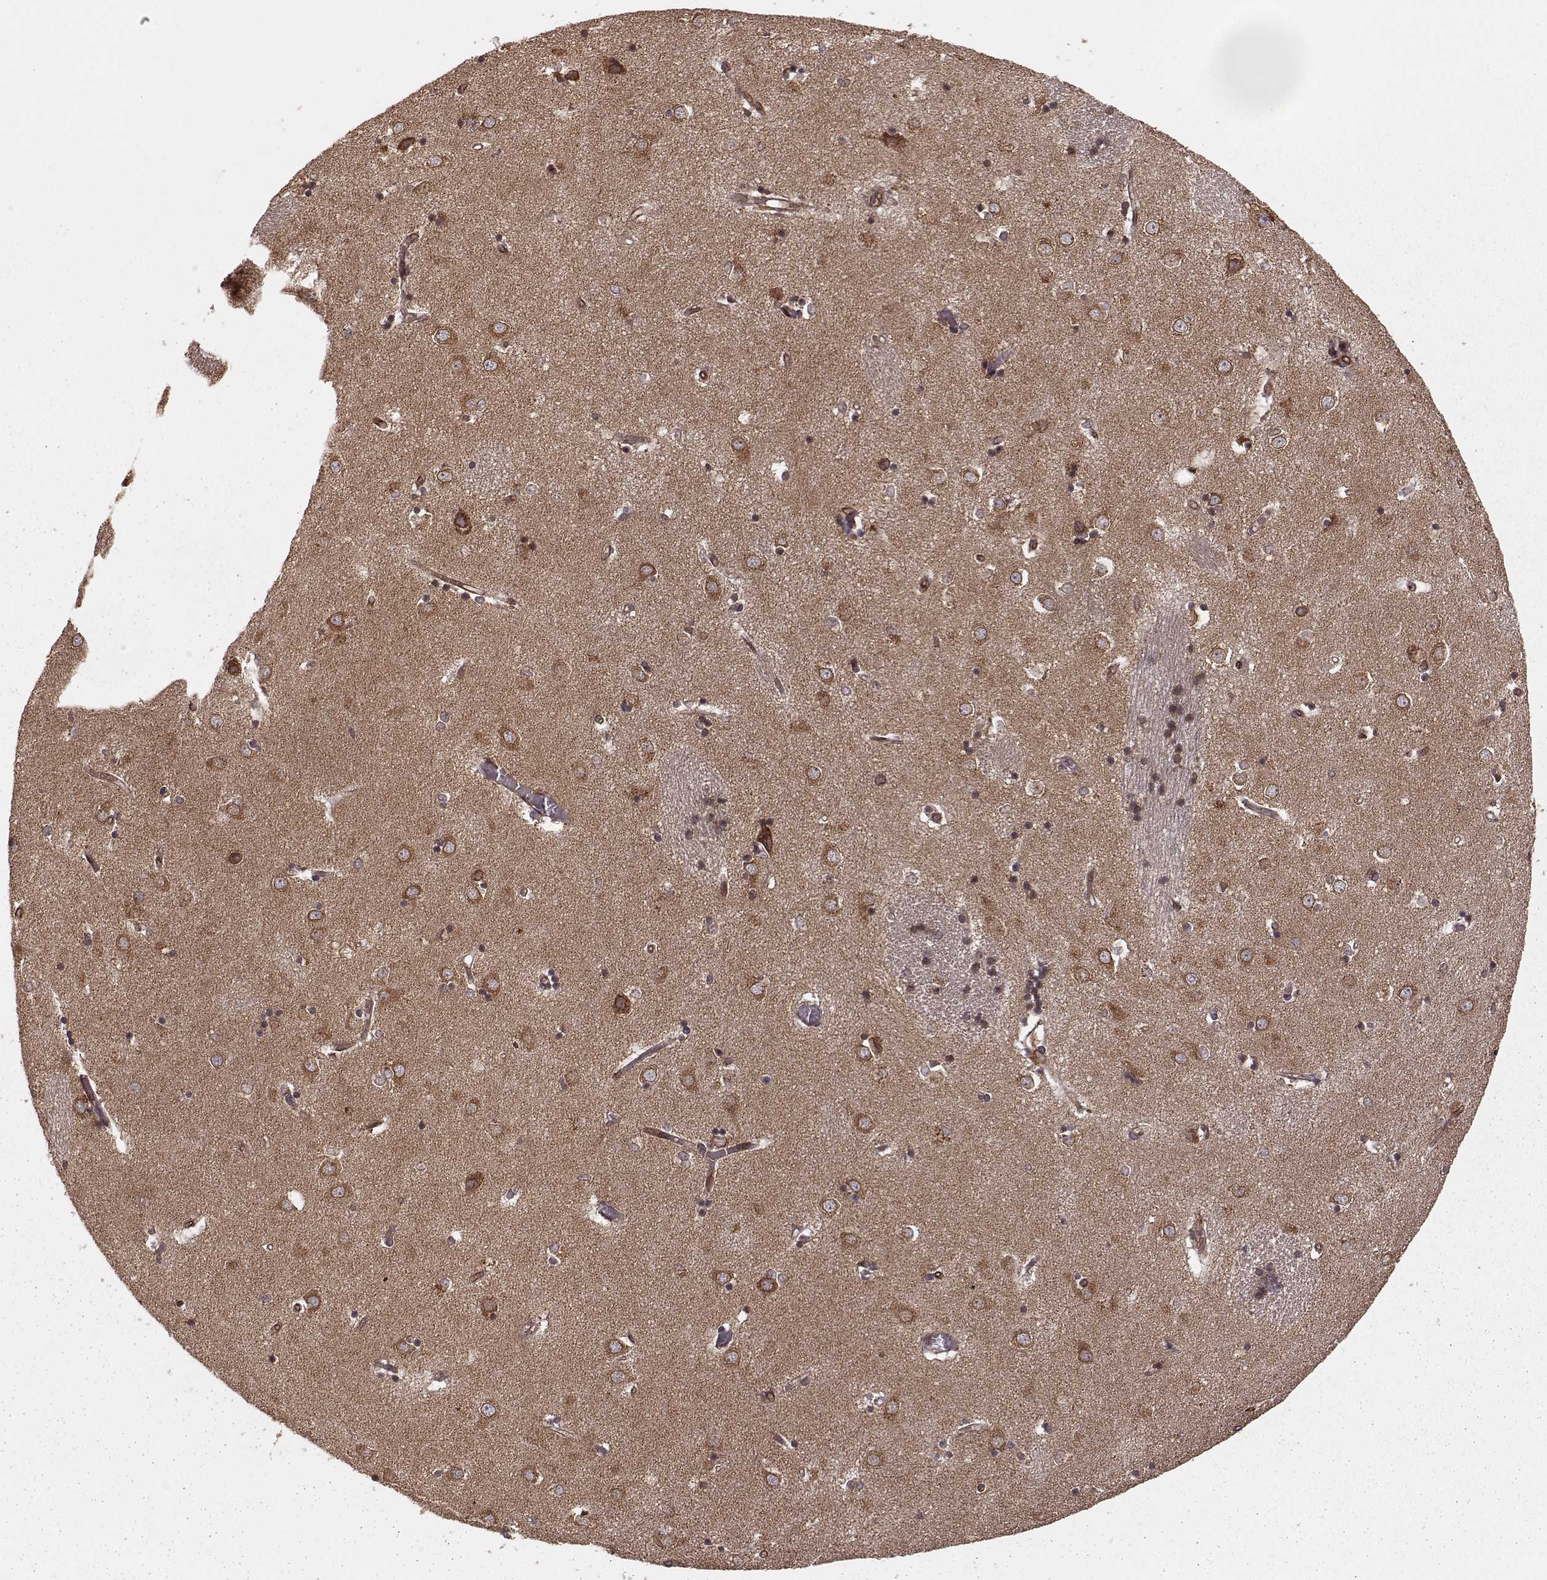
{"staining": {"intensity": "moderate", "quantity": ">75%", "location": "cytoplasmic/membranous"}, "tissue": "caudate", "cell_type": "Glial cells", "image_type": "normal", "snomed": [{"axis": "morphology", "description": "Normal tissue, NOS"}, {"axis": "topography", "description": "Lateral ventricle wall"}], "caption": "Glial cells show medium levels of moderate cytoplasmic/membranous positivity in approximately >75% of cells in benign caudate. (Stains: DAB in brown, nuclei in blue, Microscopy: brightfield microscopy at high magnification).", "gene": "AGPAT1", "patient": {"sex": "male", "age": 54}}